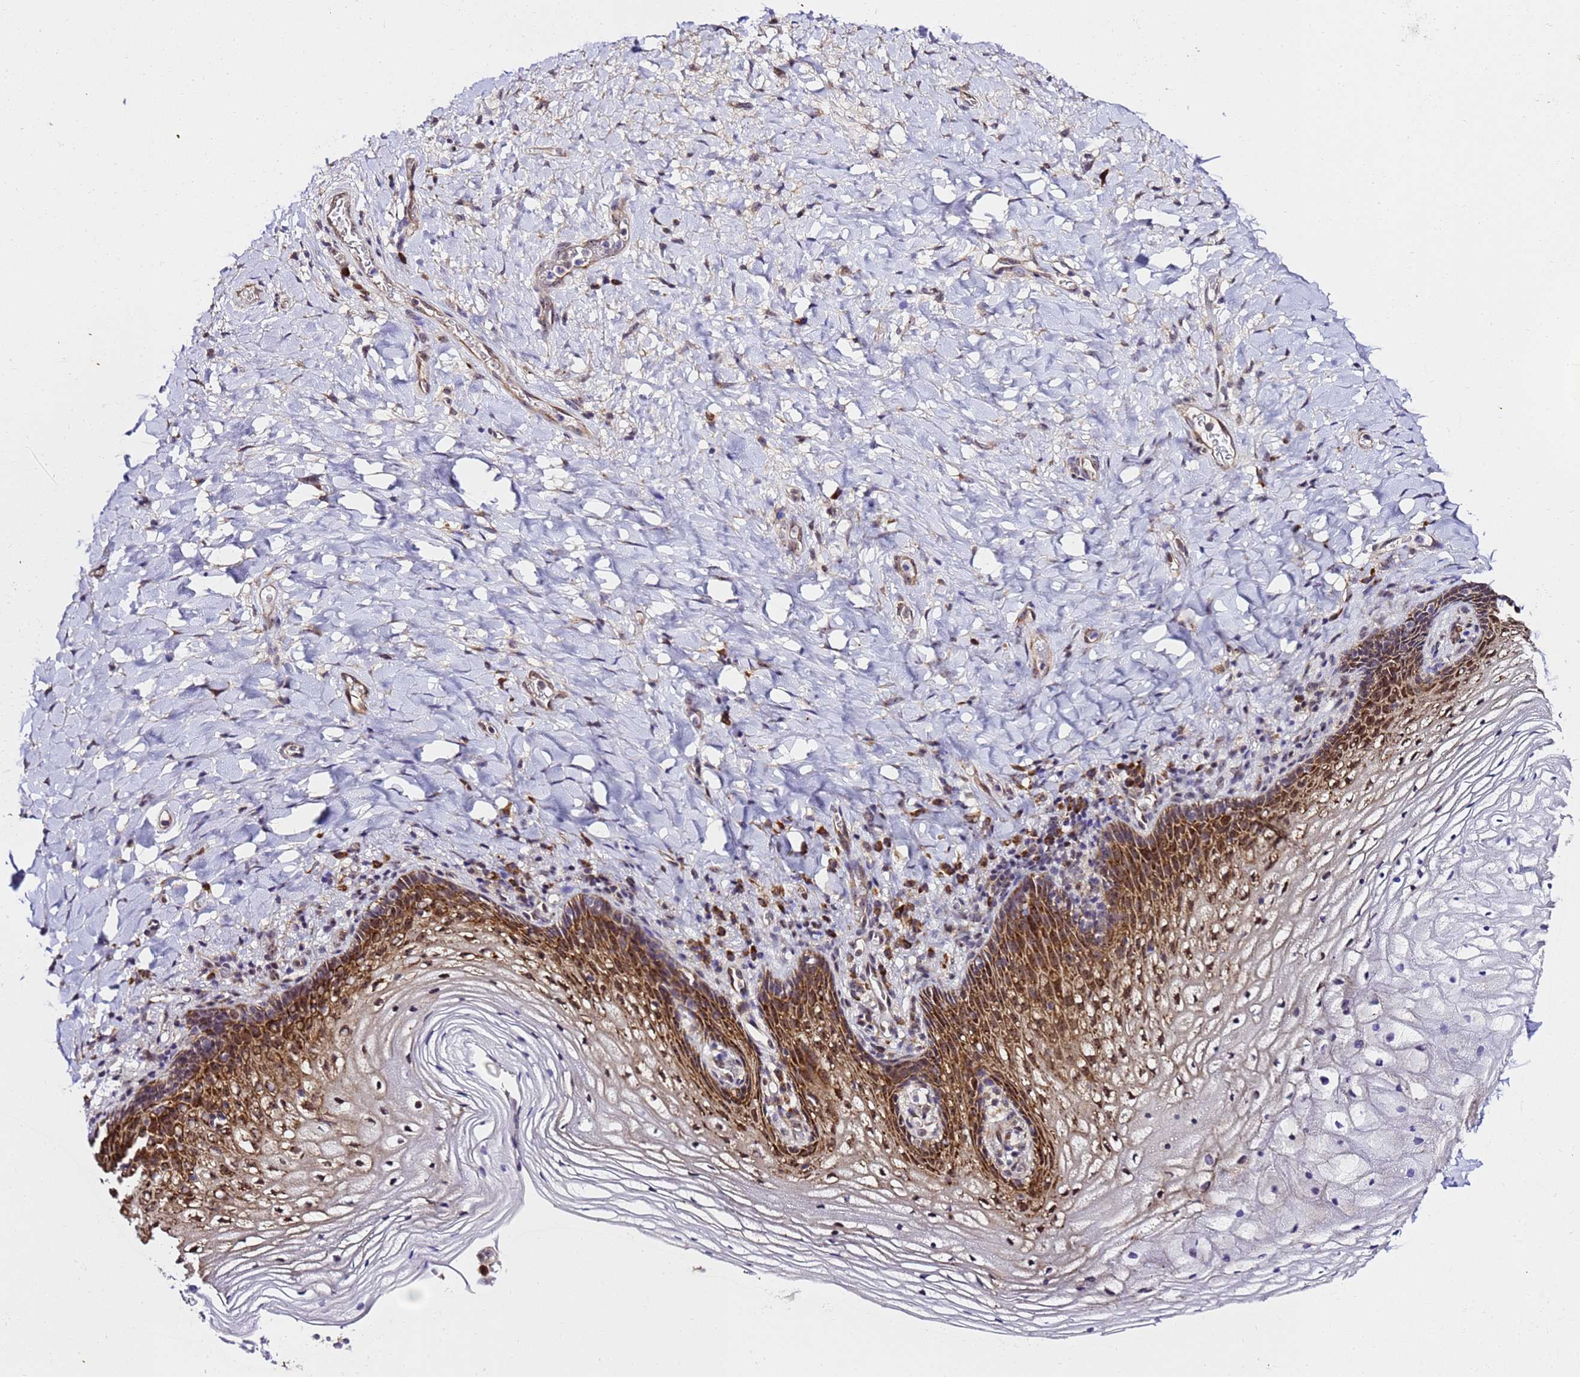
{"staining": {"intensity": "strong", "quantity": "25%-75%", "location": "cytoplasmic/membranous,nuclear"}, "tissue": "vagina", "cell_type": "Squamous epithelial cells", "image_type": "normal", "snomed": [{"axis": "morphology", "description": "Normal tissue, NOS"}, {"axis": "topography", "description": "Vagina"}], "caption": "Protein analysis of unremarkable vagina displays strong cytoplasmic/membranous,nuclear staining in approximately 25%-75% of squamous epithelial cells. (Stains: DAB in brown, nuclei in blue, Microscopy: brightfield microscopy at high magnification).", "gene": "SLX4IP", "patient": {"sex": "female", "age": 60}}